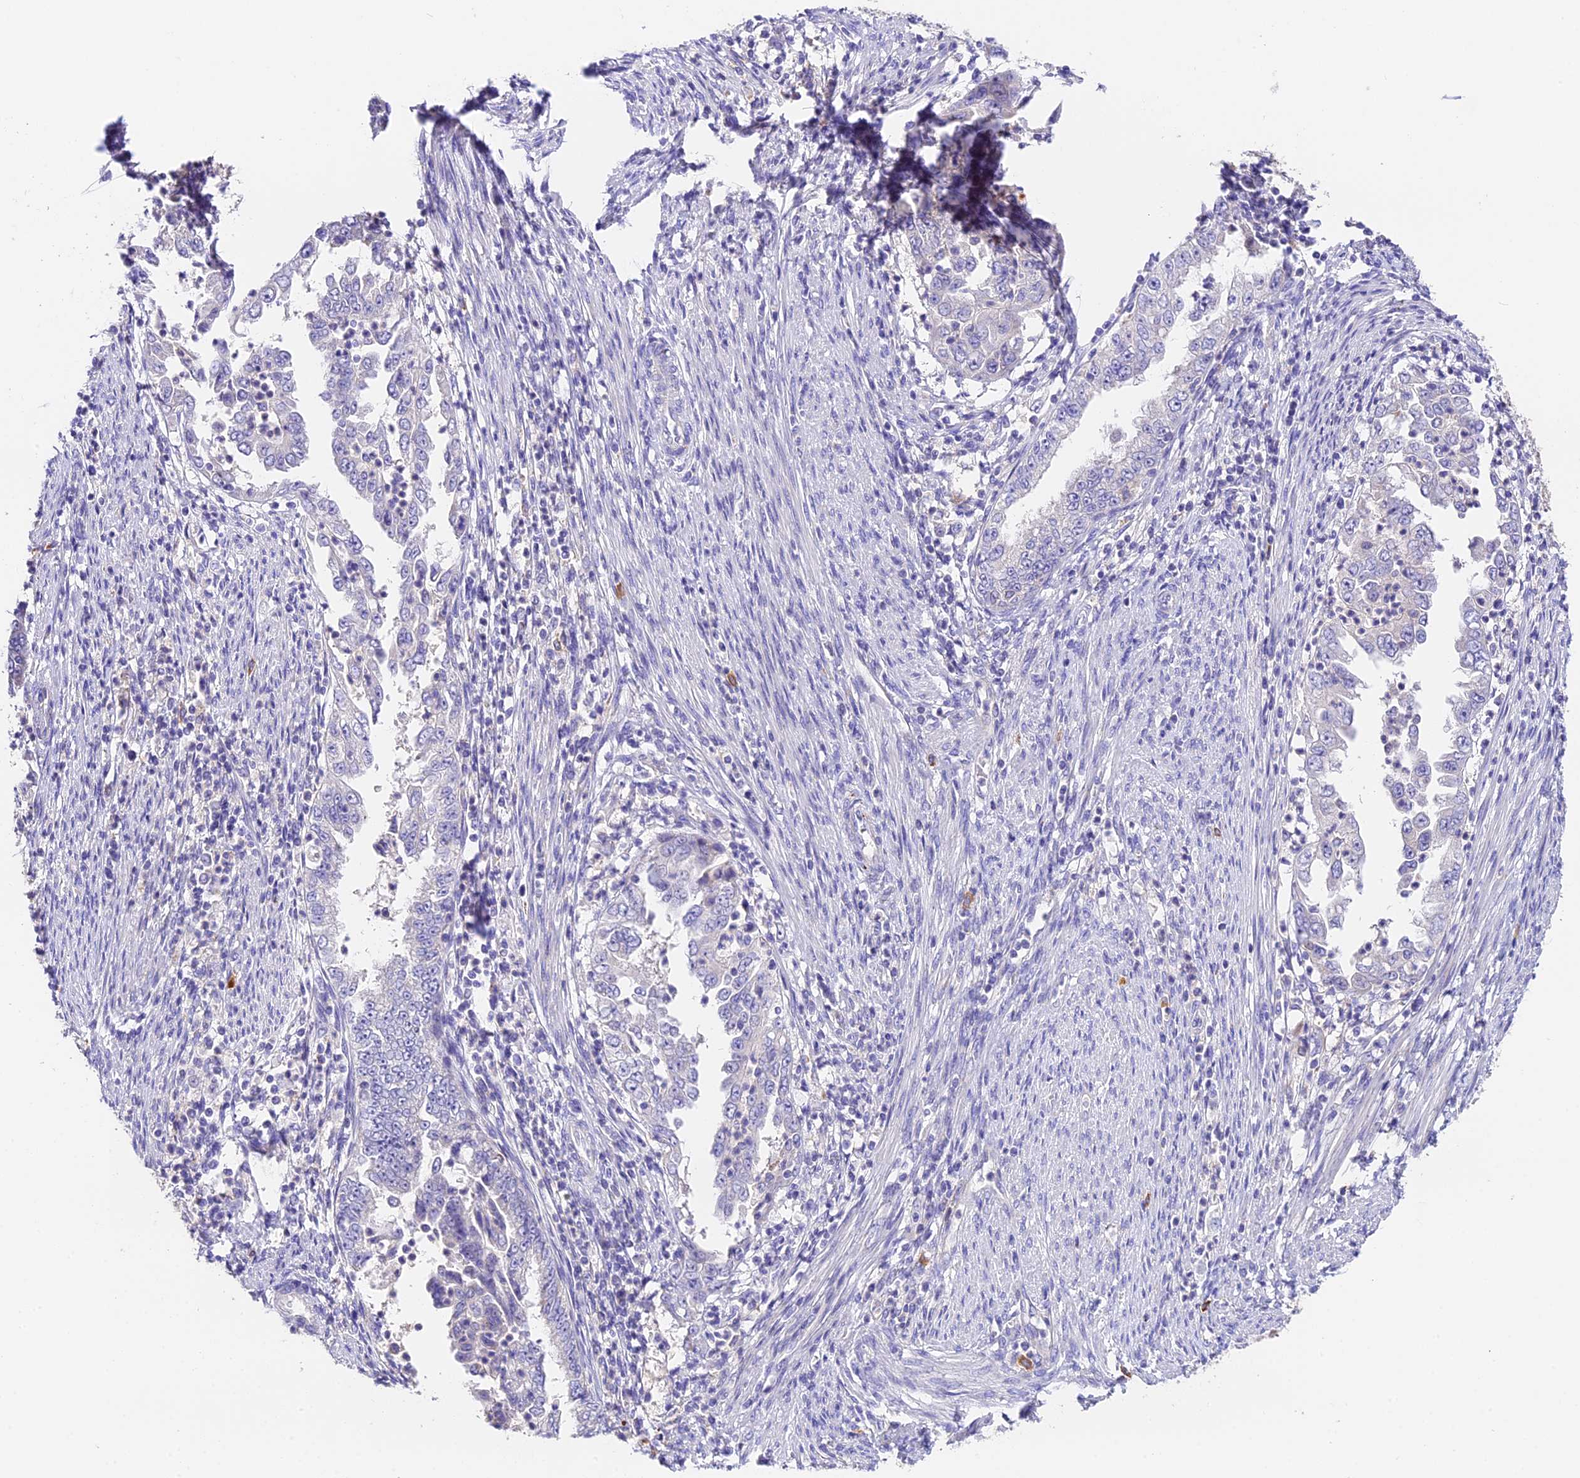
{"staining": {"intensity": "negative", "quantity": "none", "location": "none"}, "tissue": "endometrial cancer", "cell_type": "Tumor cells", "image_type": "cancer", "snomed": [{"axis": "morphology", "description": "Adenocarcinoma, NOS"}, {"axis": "topography", "description": "Endometrium"}], "caption": "IHC image of neoplastic tissue: human endometrial adenocarcinoma stained with DAB (3,3'-diaminobenzidine) exhibits no significant protein positivity in tumor cells.", "gene": "LYPD6", "patient": {"sex": "female", "age": 85}}